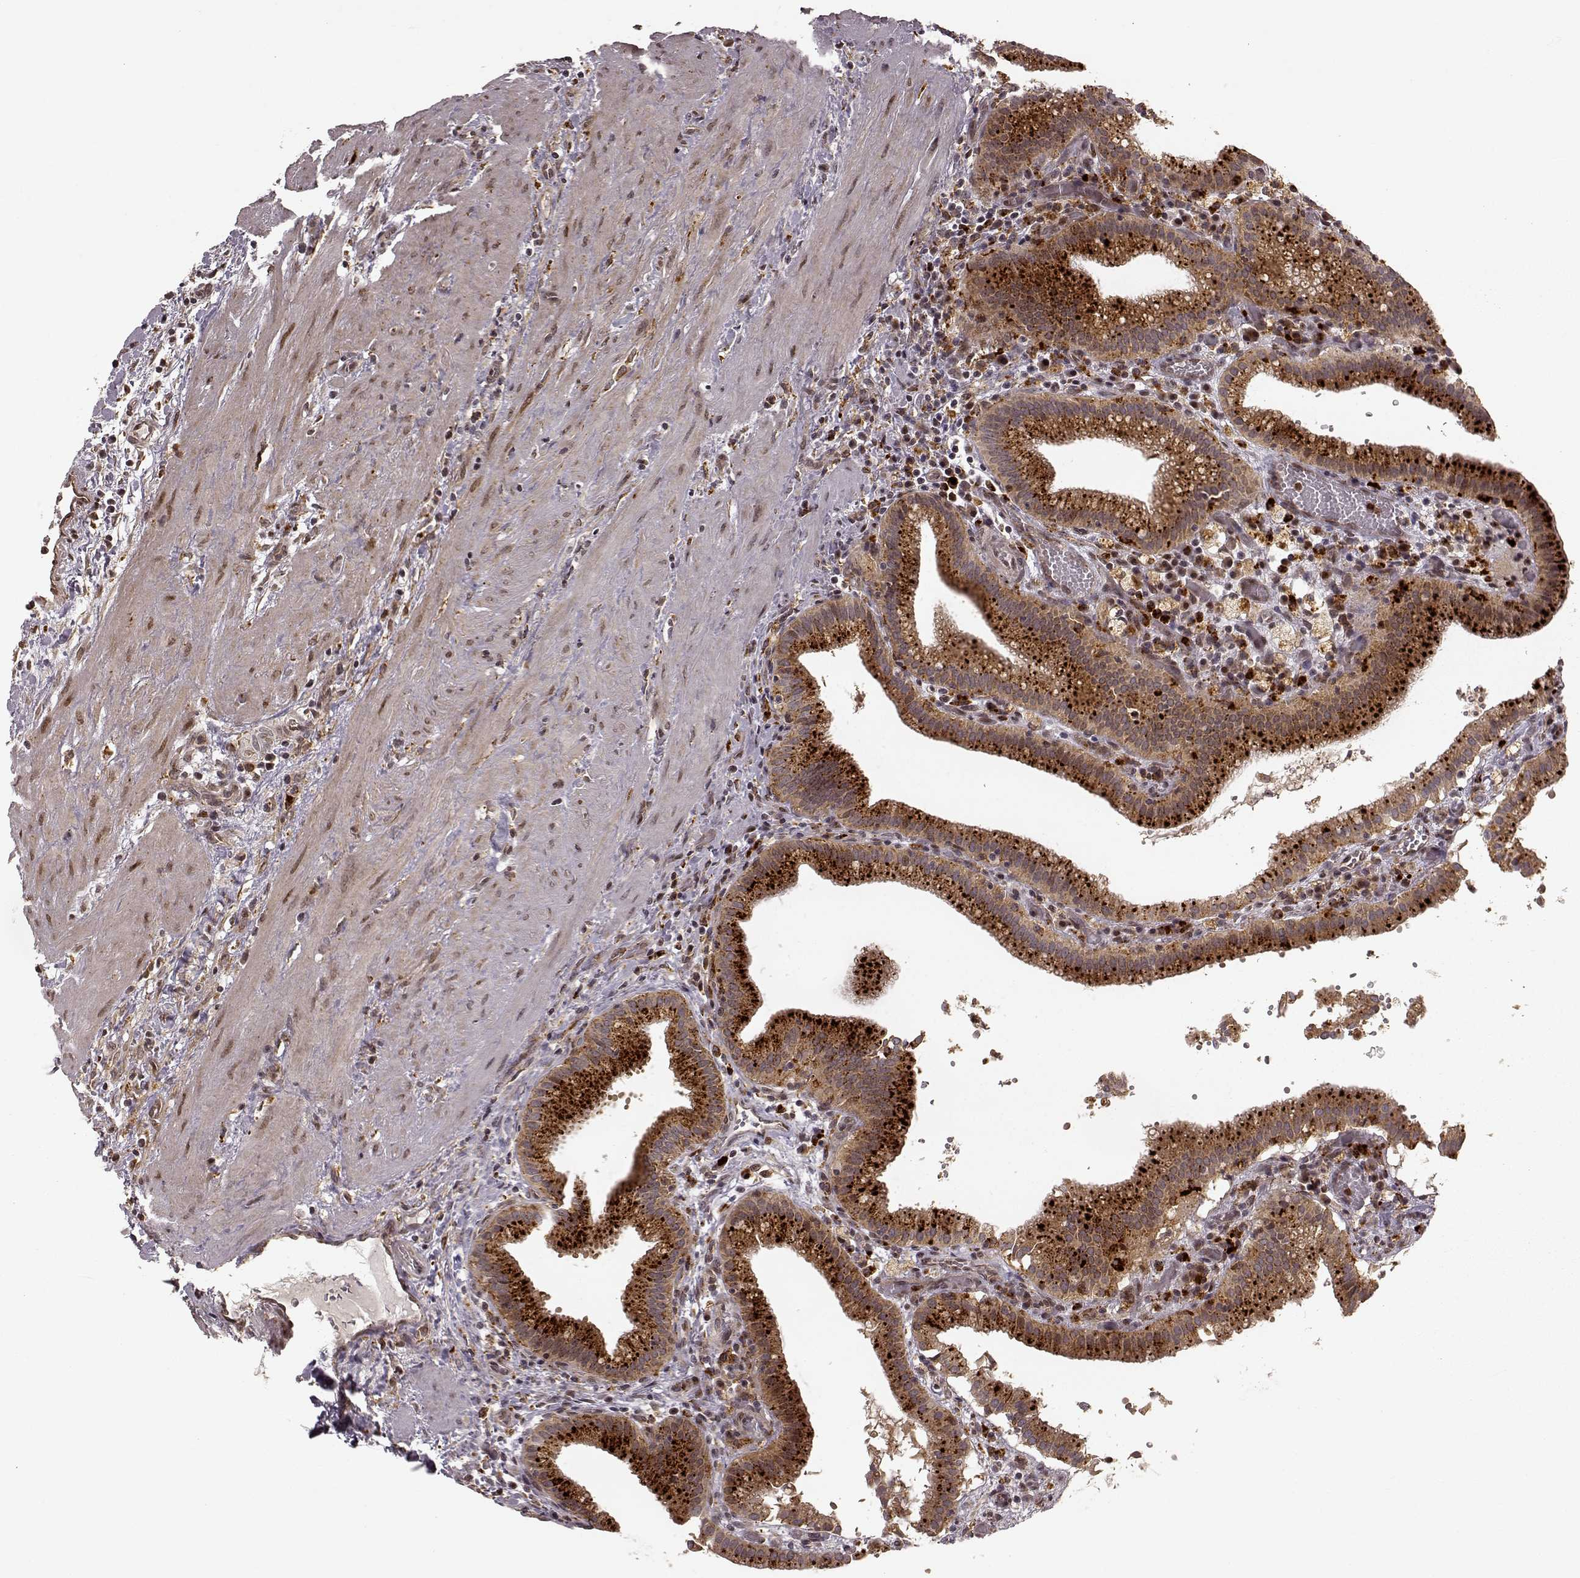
{"staining": {"intensity": "moderate", "quantity": ">75%", "location": "cytoplasmic/membranous"}, "tissue": "gallbladder", "cell_type": "Glandular cells", "image_type": "normal", "snomed": [{"axis": "morphology", "description": "Normal tissue, NOS"}, {"axis": "topography", "description": "Gallbladder"}], "caption": "Protein expression analysis of normal gallbladder demonstrates moderate cytoplasmic/membranous expression in about >75% of glandular cells.", "gene": "SLC12A9", "patient": {"sex": "male", "age": 42}}